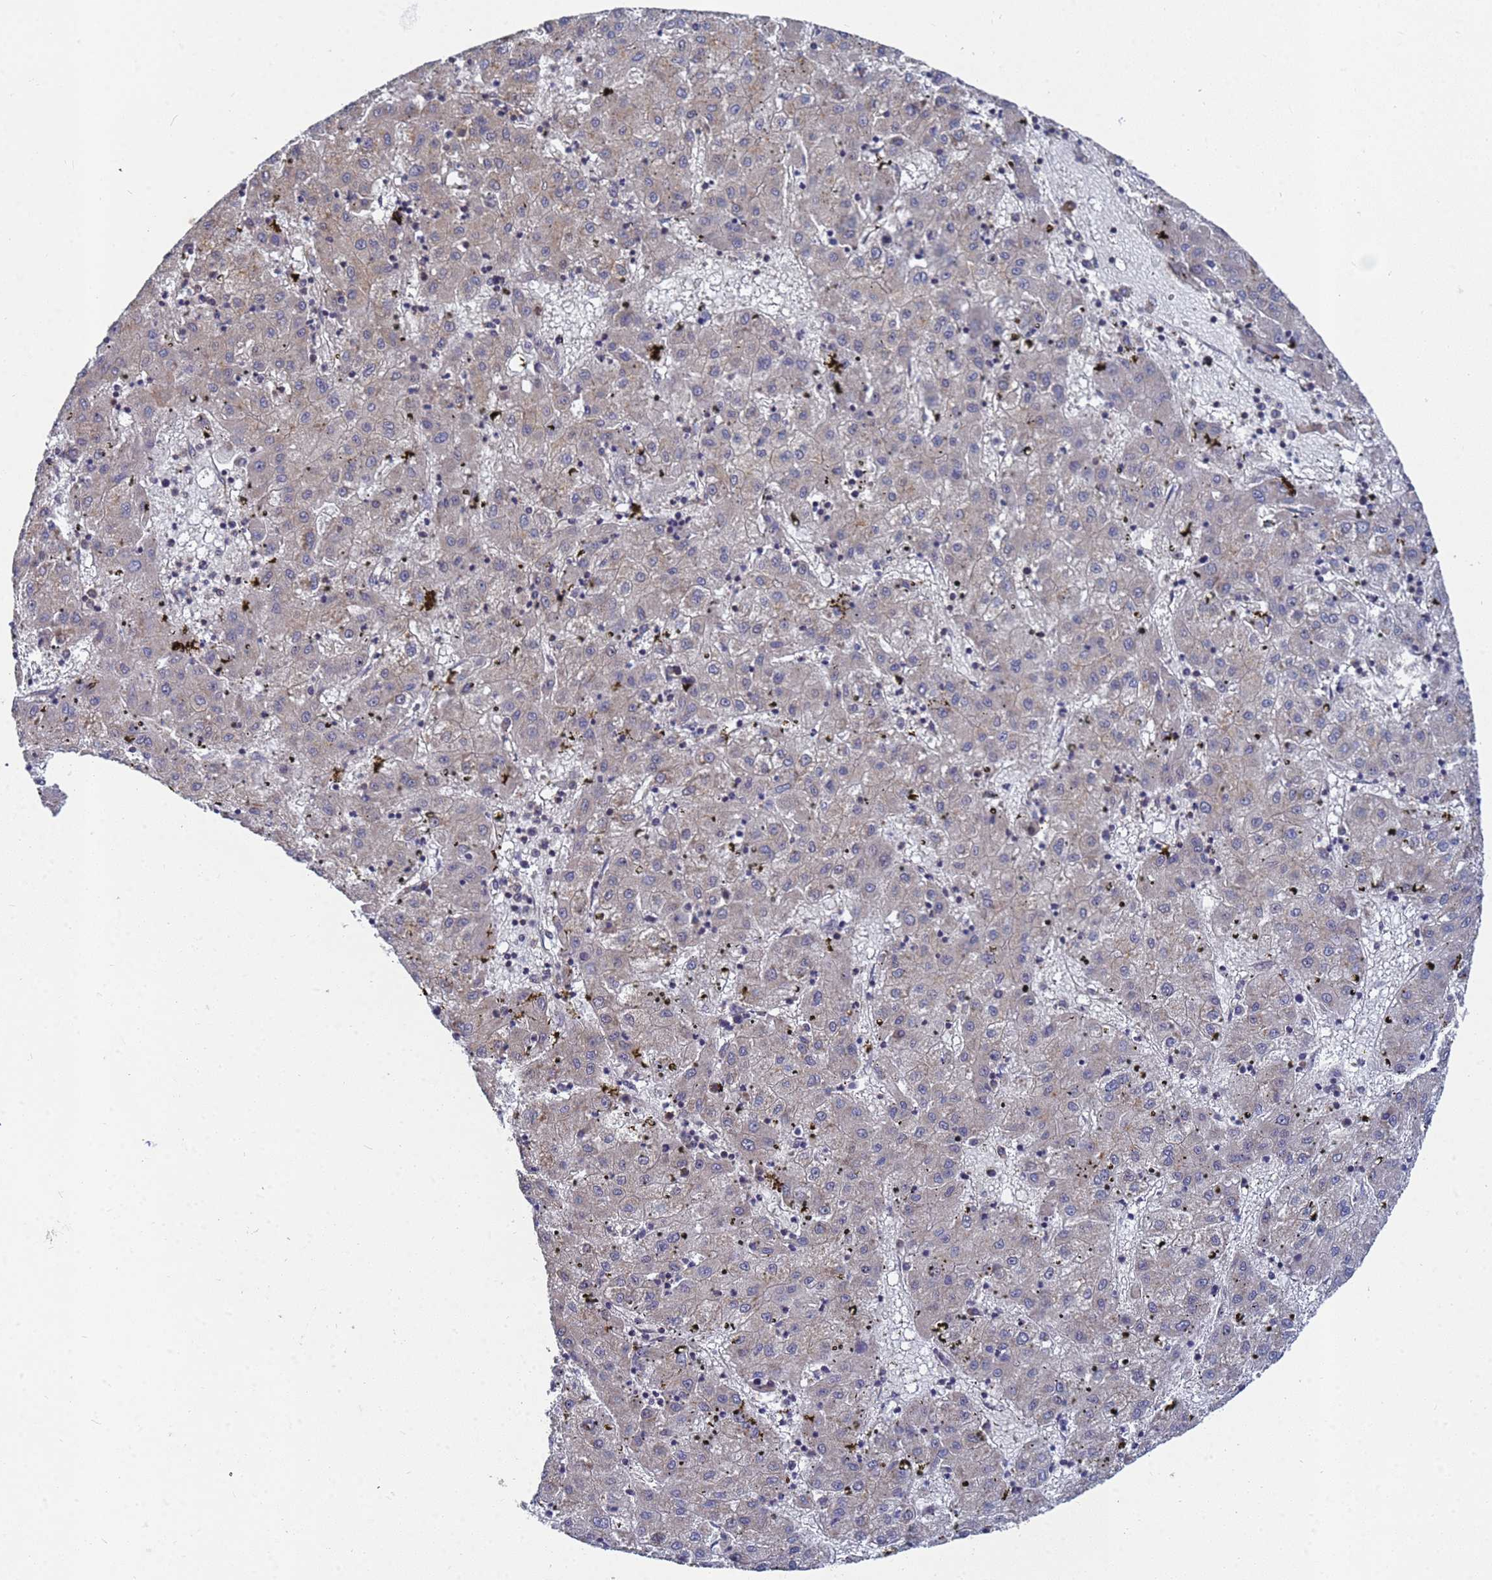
{"staining": {"intensity": "weak", "quantity": "<25%", "location": "cytoplasmic/membranous"}, "tissue": "liver cancer", "cell_type": "Tumor cells", "image_type": "cancer", "snomed": [{"axis": "morphology", "description": "Carcinoma, Hepatocellular, NOS"}, {"axis": "topography", "description": "Liver"}], "caption": "Liver cancer was stained to show a protein in brown. There is no significant staining in tumor cells. Brightfield microscopy of immunohistochemistry (IHC) stained with DAB (3,3'-diaminobenzidine) (brown) and hematoxylin (blue), captured at high magnification.", "gene": "ALS2CL", "patient": {"sex": "male", "age": 72}}